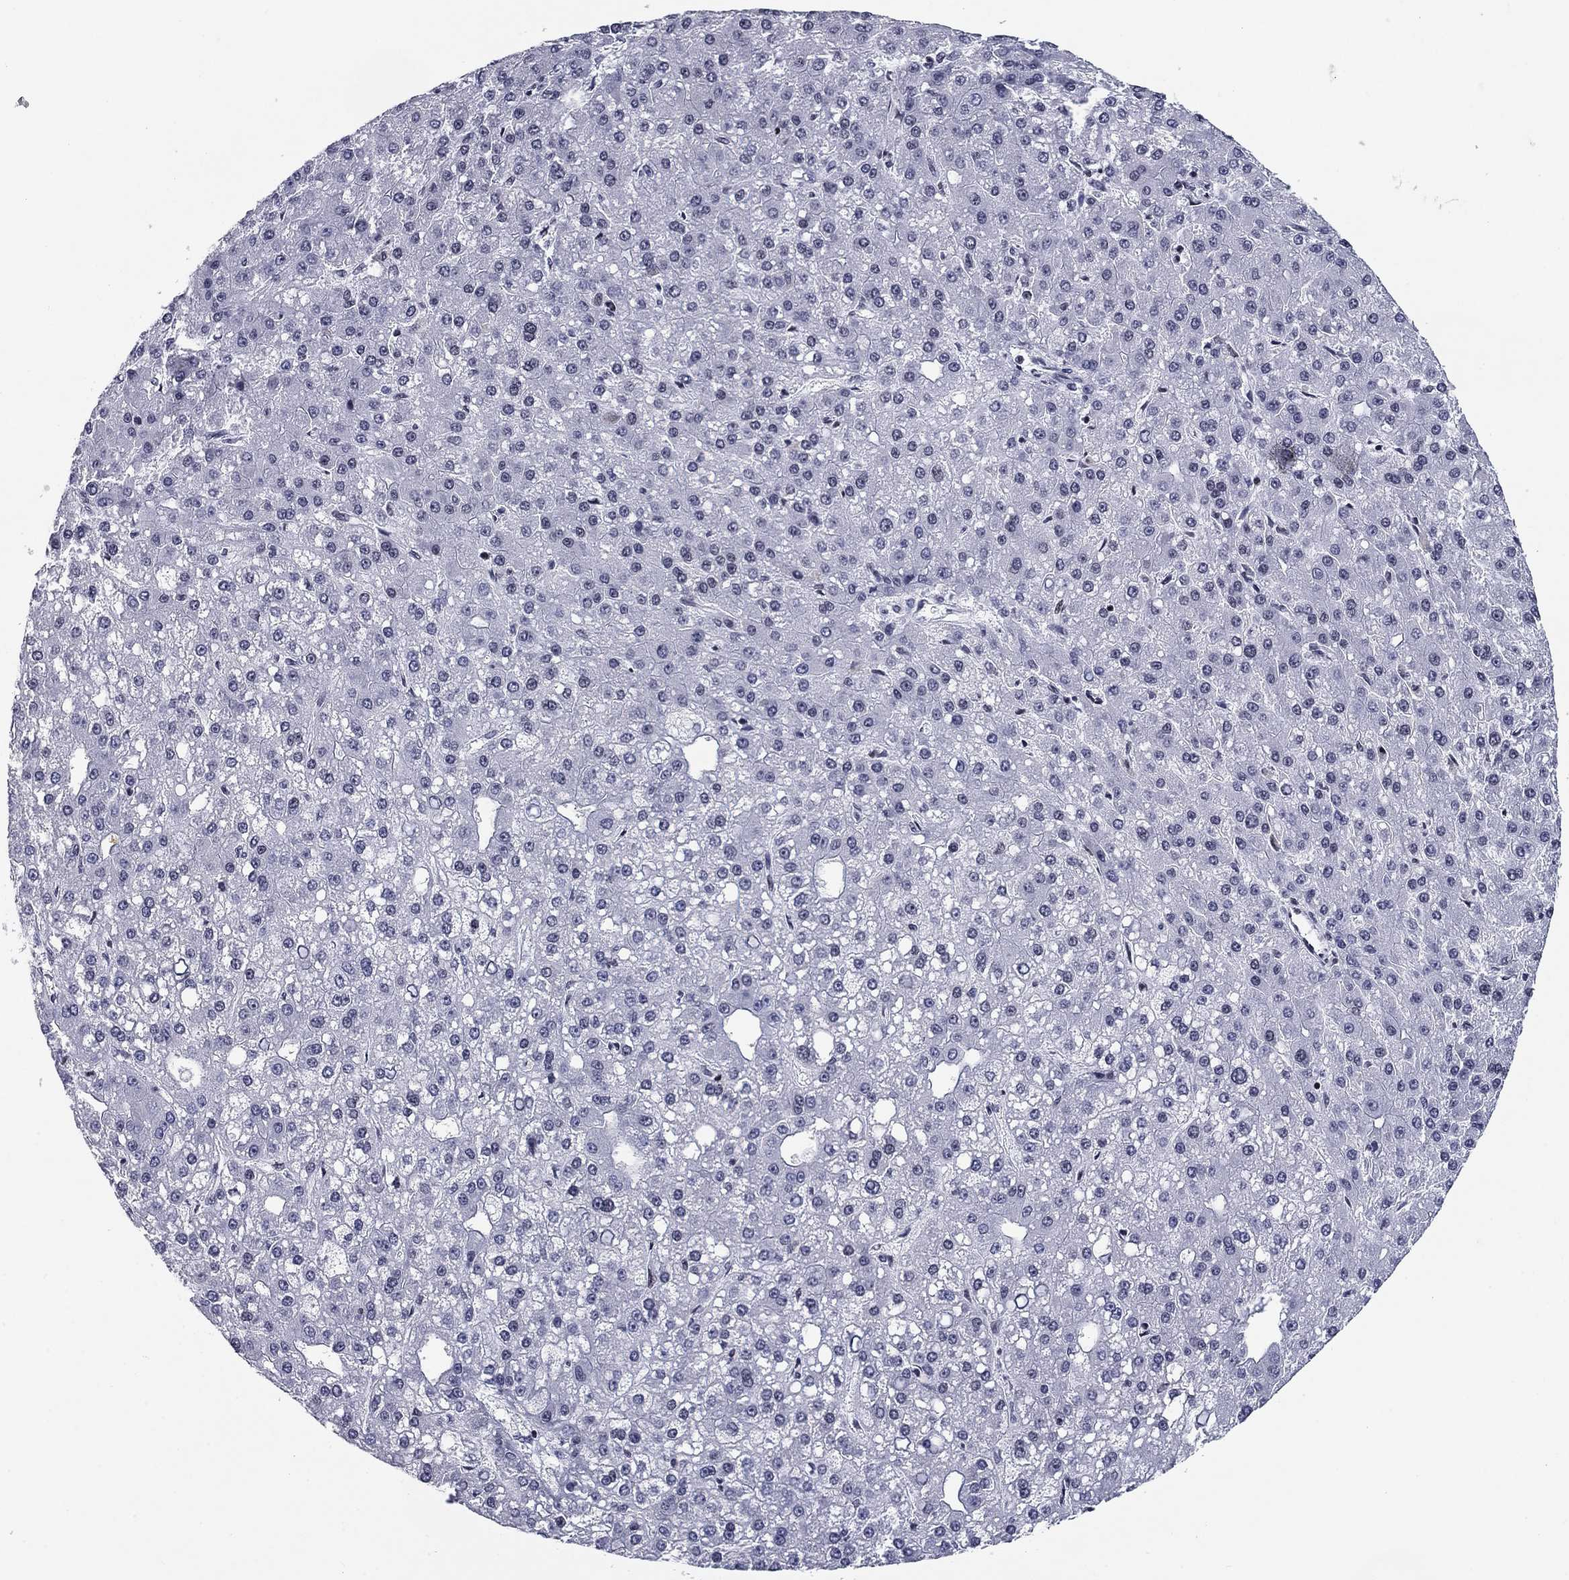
{"staining": {"intensity": "negative", "quantity": "none", "location": "none"}, "tissue": "liver cancer", "cell_type": "Tumor cells", "image_type": "cancer", "snomed": [{"axis": "morphology", "description": "Carcinoma, Hepatocellular, NOS"}, {"axis": "topography", "description": "Liver"}], "caption": "This is an immunohistochemistry photomicrograph of human liver cancer (hepatocellular carcinoma). There is no staining in tumor cells.", "gene": "CCDC144A", "patient": {"sex": "male", "age": 67}}